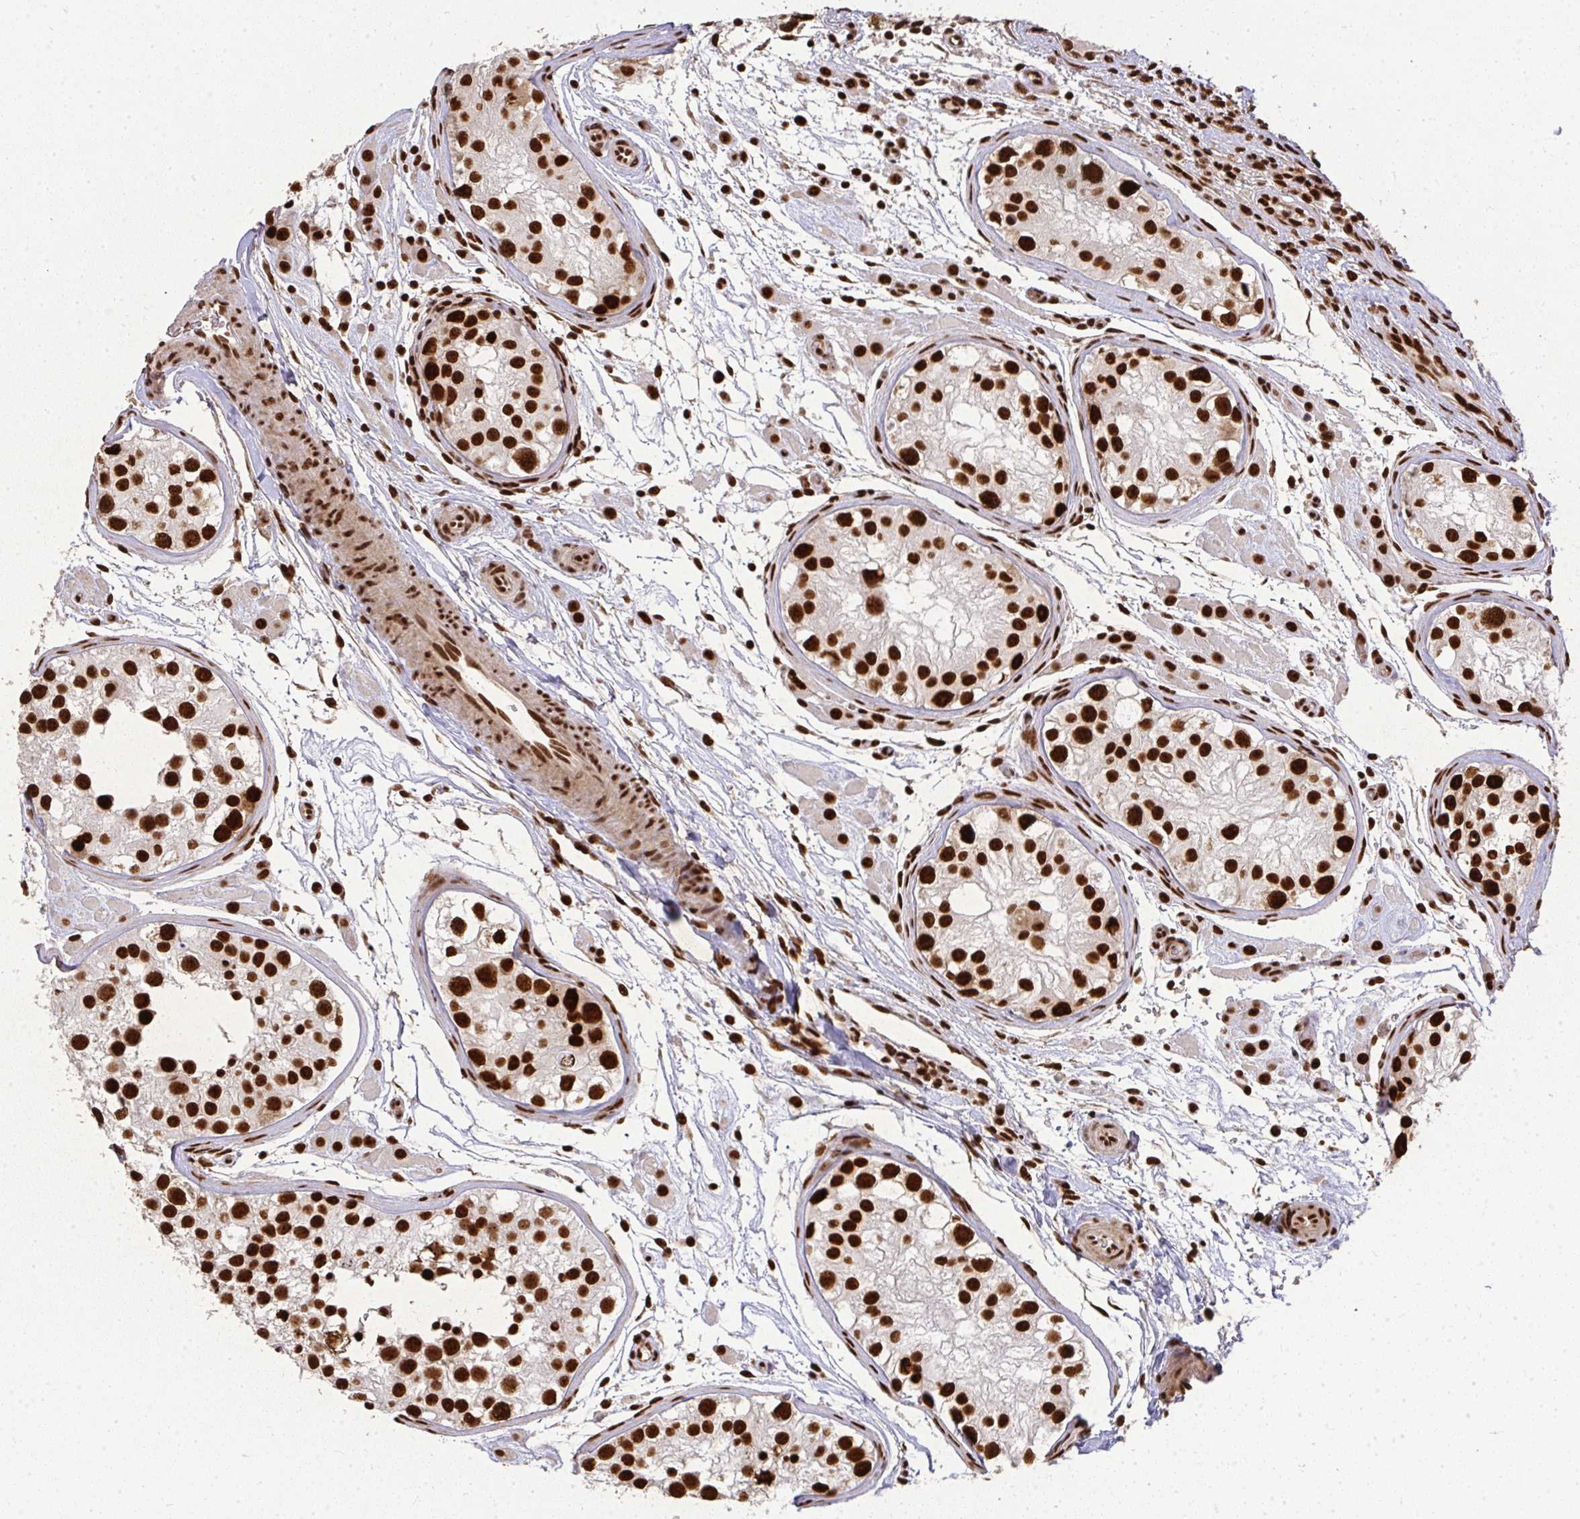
{"staining": {"intensity": "strong", "quantity": ">75%", "location": "nuclear"}, "tissue": "testis cancer", "cell_type": "Tumor cells", "image_type": "cancer", "snomed": [{"axis": "morphology", "description": "Carcinoma, Embryonal, NOS"}, {"axis": "topography", "description": "Testis"}], "caption": "Immunohistochemical staining of human testis cancer (embryonal carcinoma) demonstrates high levels of strong nuclear positivity in approximately >75% of tumor cells.", "gene": "U2AF1", "patient": {"sex": "male", "age": 18}}